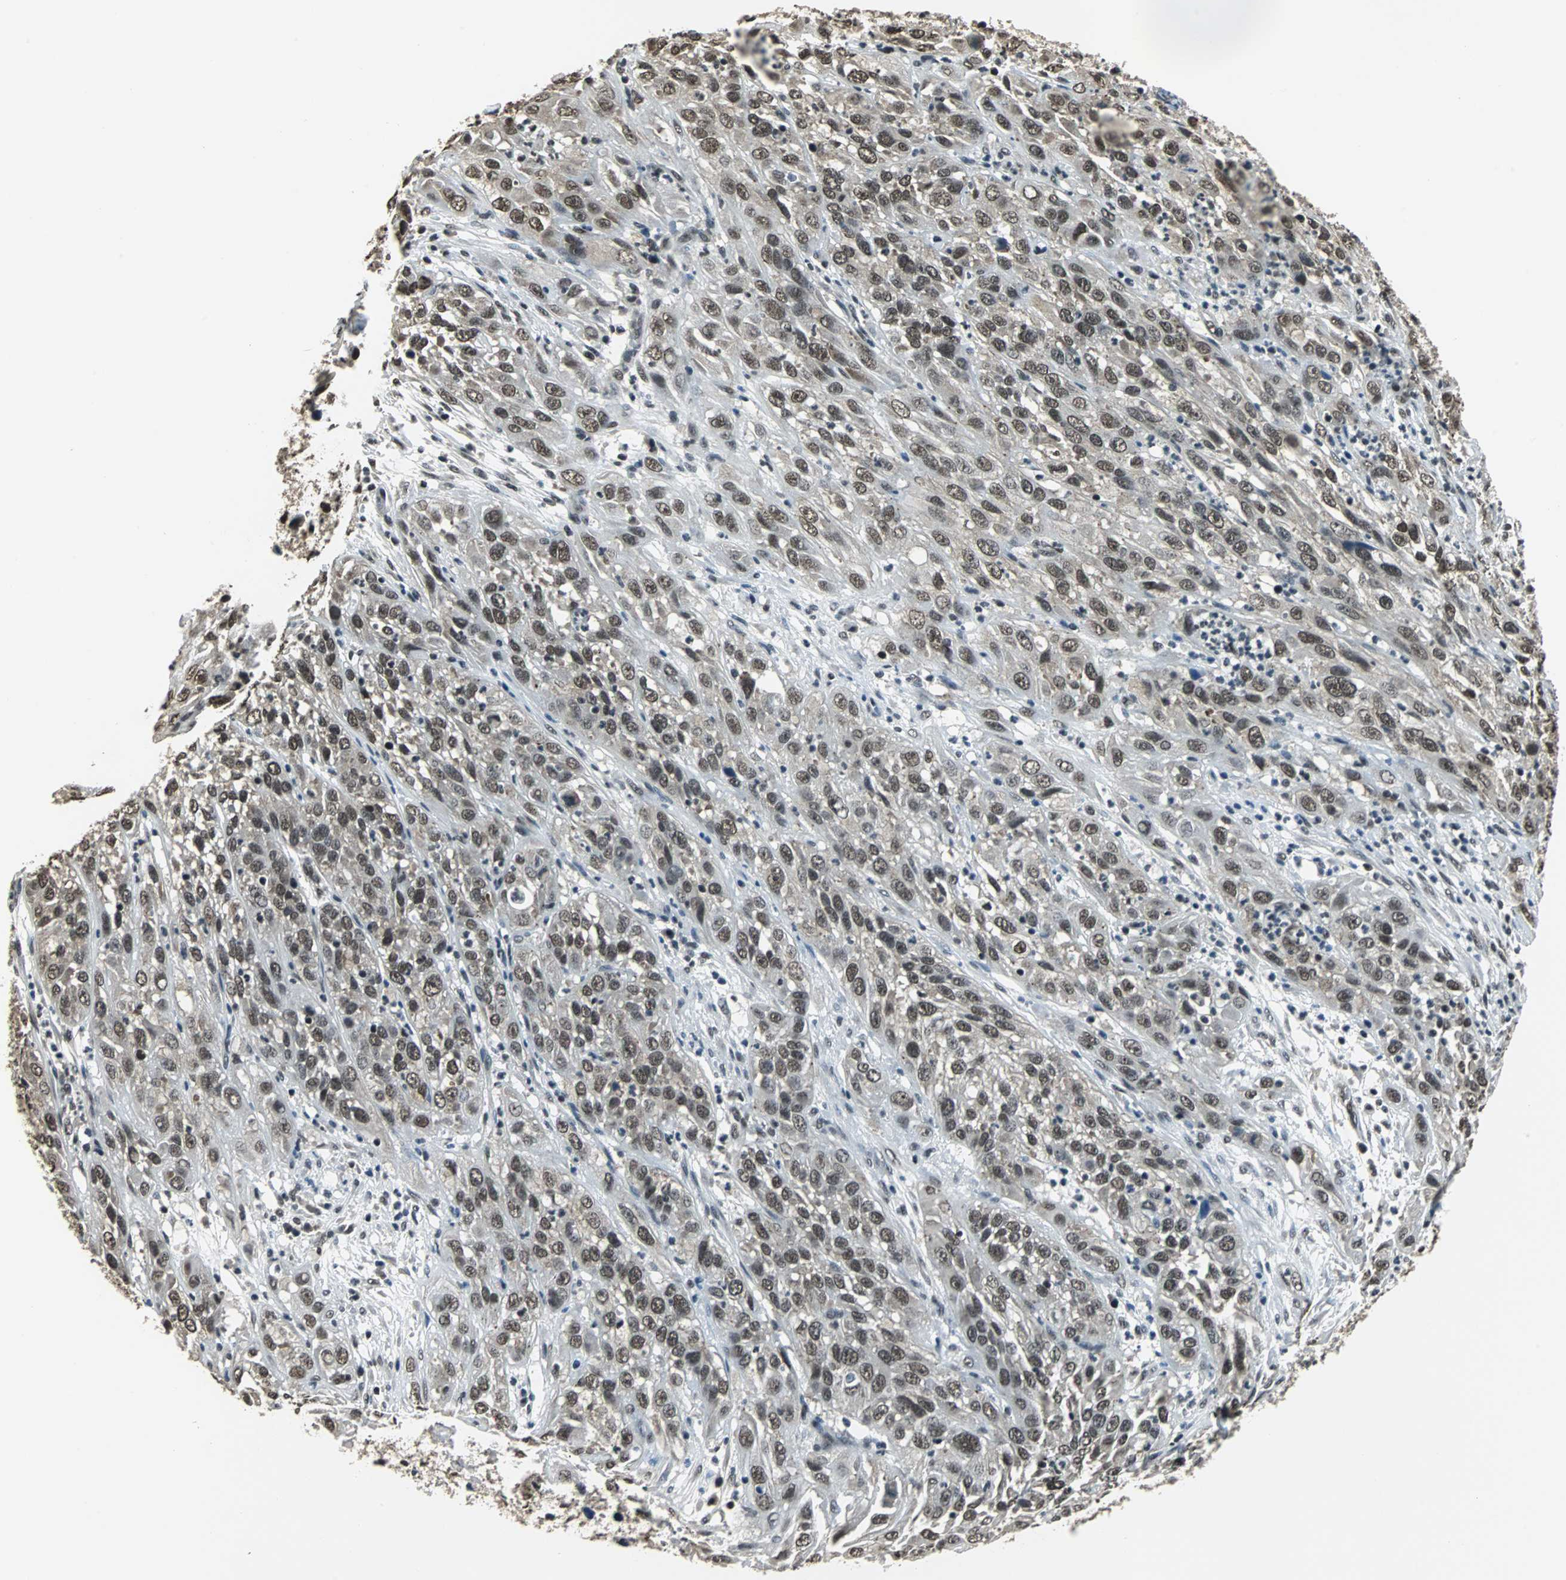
{"staining": {"intensity": "moderate", "quantity": ">75%", "location": "cytoplasmic/membranous,nuclear"}, "tissue": "cervical cancer", "cell_type": "Tumor cells", "image_type": "cancer", "snomed": [{"axis": "morphology", "description": "Squamous cell carcinoma, NOS"}, {"axis": "topography", "description": "Cervix"}], "caption": "Cervical cancer tissue reveals moderate cytoplasmic/membranous and nuclear expression in approximately >75% of tumor cells, visualized by immunohistochemistry.", "gene": "RBM14", "patient": {"sex": "female", "age": 32}}